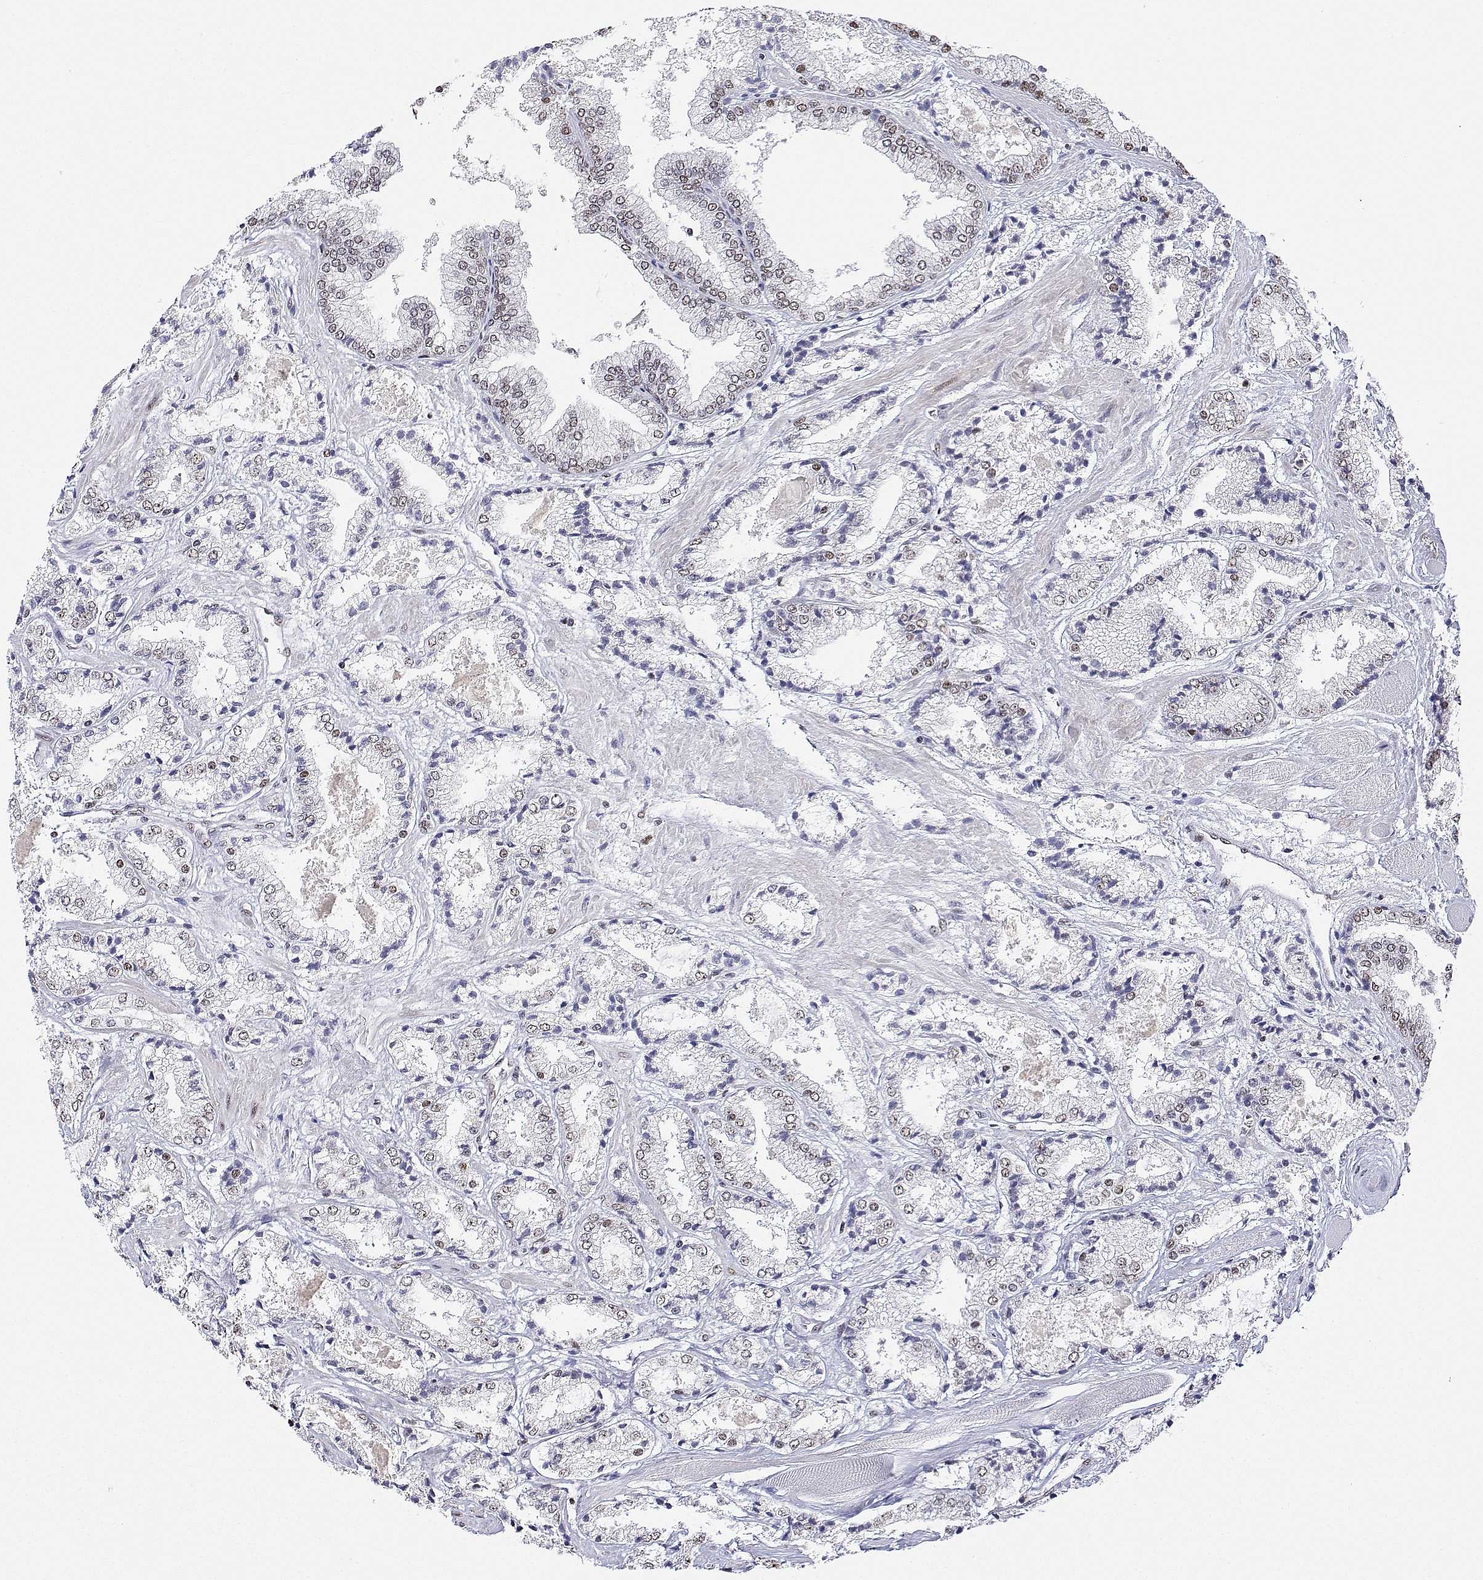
{"staining": {"intensity": "weak", "quantity": "25%-75%", "location": "nuclear"}, "tissue": "prostate cancer", "cell_type": "Tumor cells", "image_type": "cancer", "snomed": [{"axis": "morphology", "description": "Adenocarcinoma, High grade"}, {"axis": "topography", "description": "Prostate"}], "caption": "Tumor cells reveal low levels of weak nuclear expression in approximately 25%-75% of cells in human prostate cancer.", "gene": "ADAR", "patient": {"sex": "male", "age": 69}}